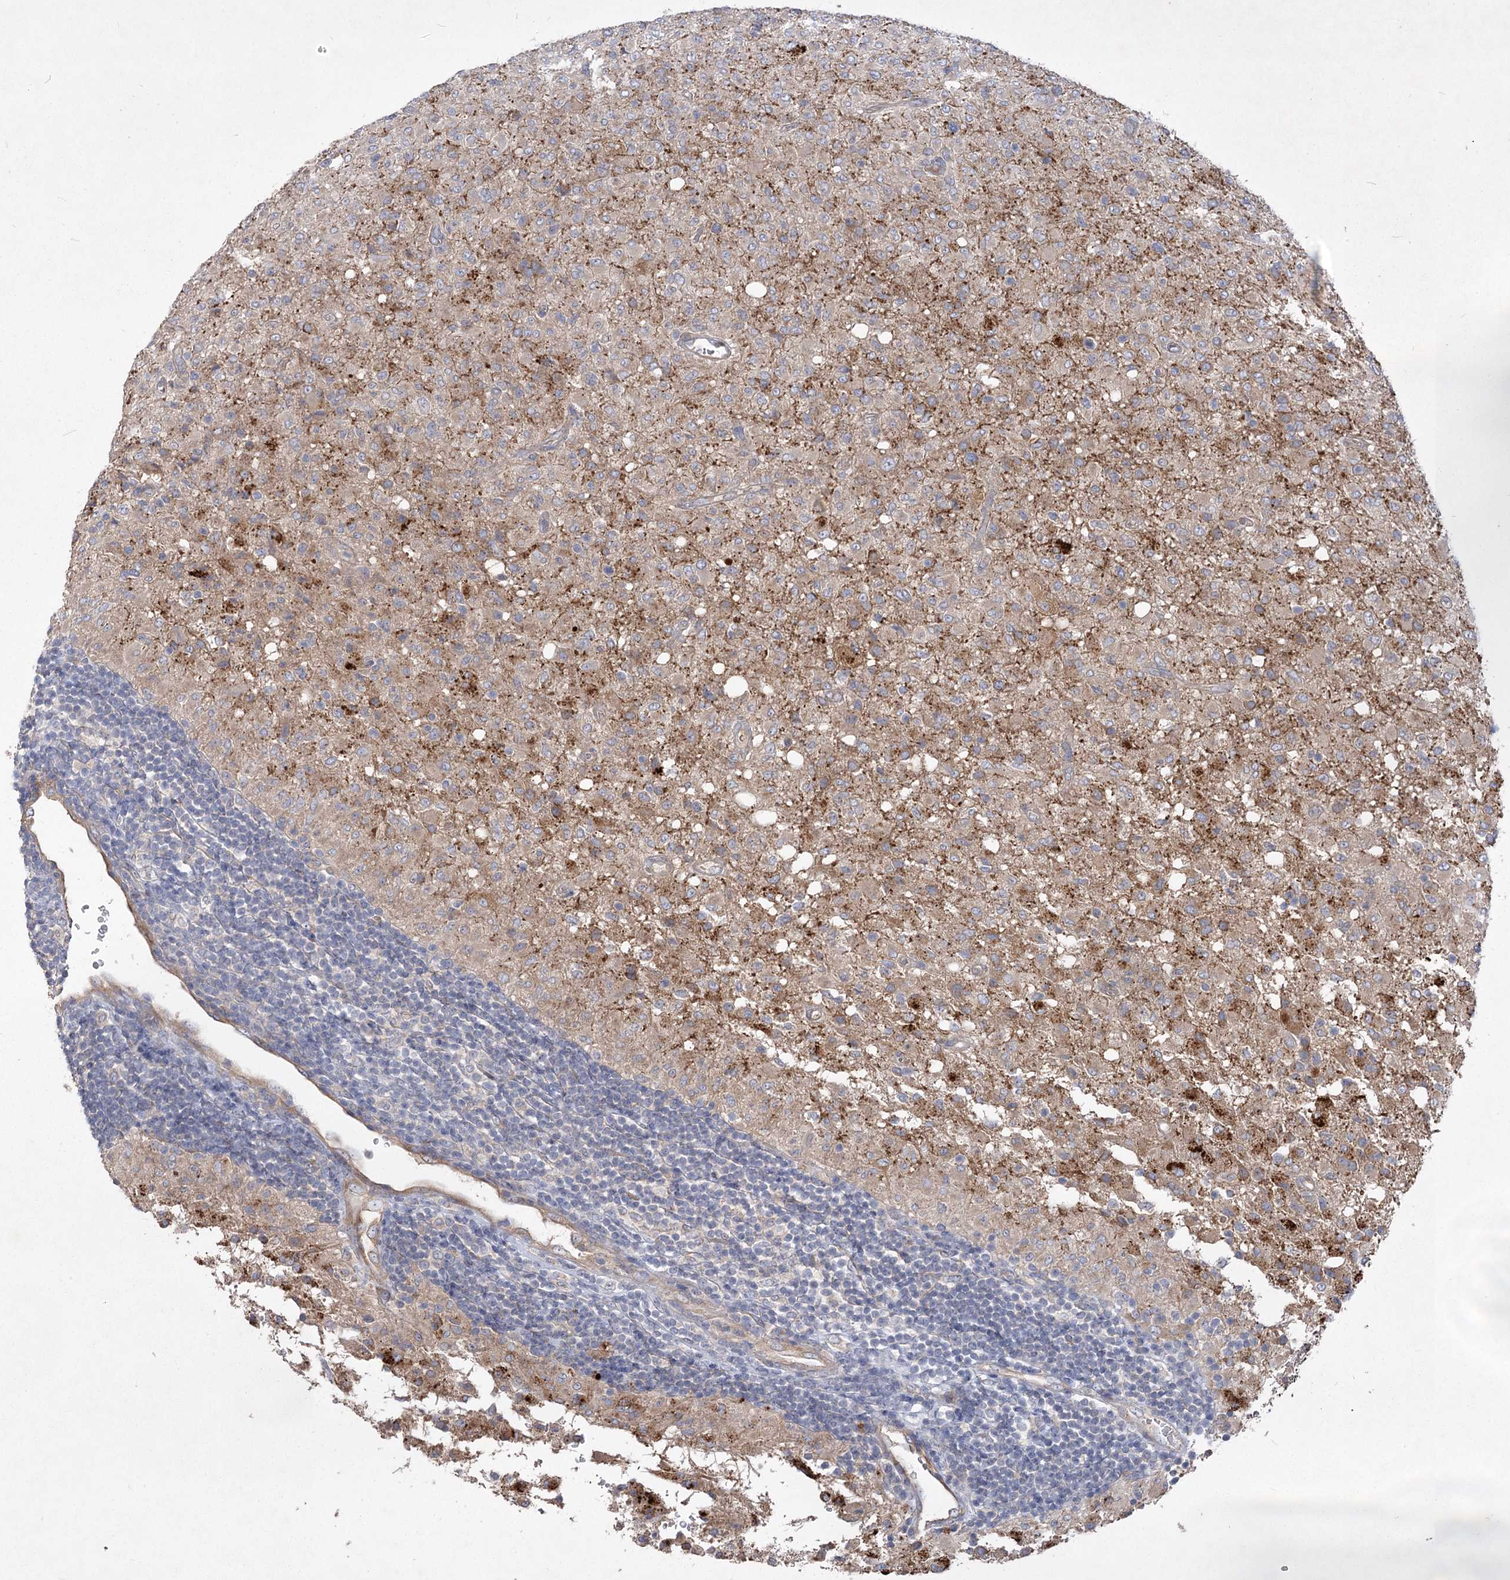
{"staining": {"intensity": "negative", "quantity": "none", "location": "none"}, "tissue": "glioma", "cell_type": "Tumor cells", "image_type": "cancer", "snomed": [{"axis": "morphology", "description": "Glioma, malignant, High grade"}, {"axis": "topography", "description": "Brain"}], "caption": "Tumor cells show no significant expression in malignant glioma (high-grade).", "gene": "RIN2", "patient": {"sex": "female", "age": 57}}